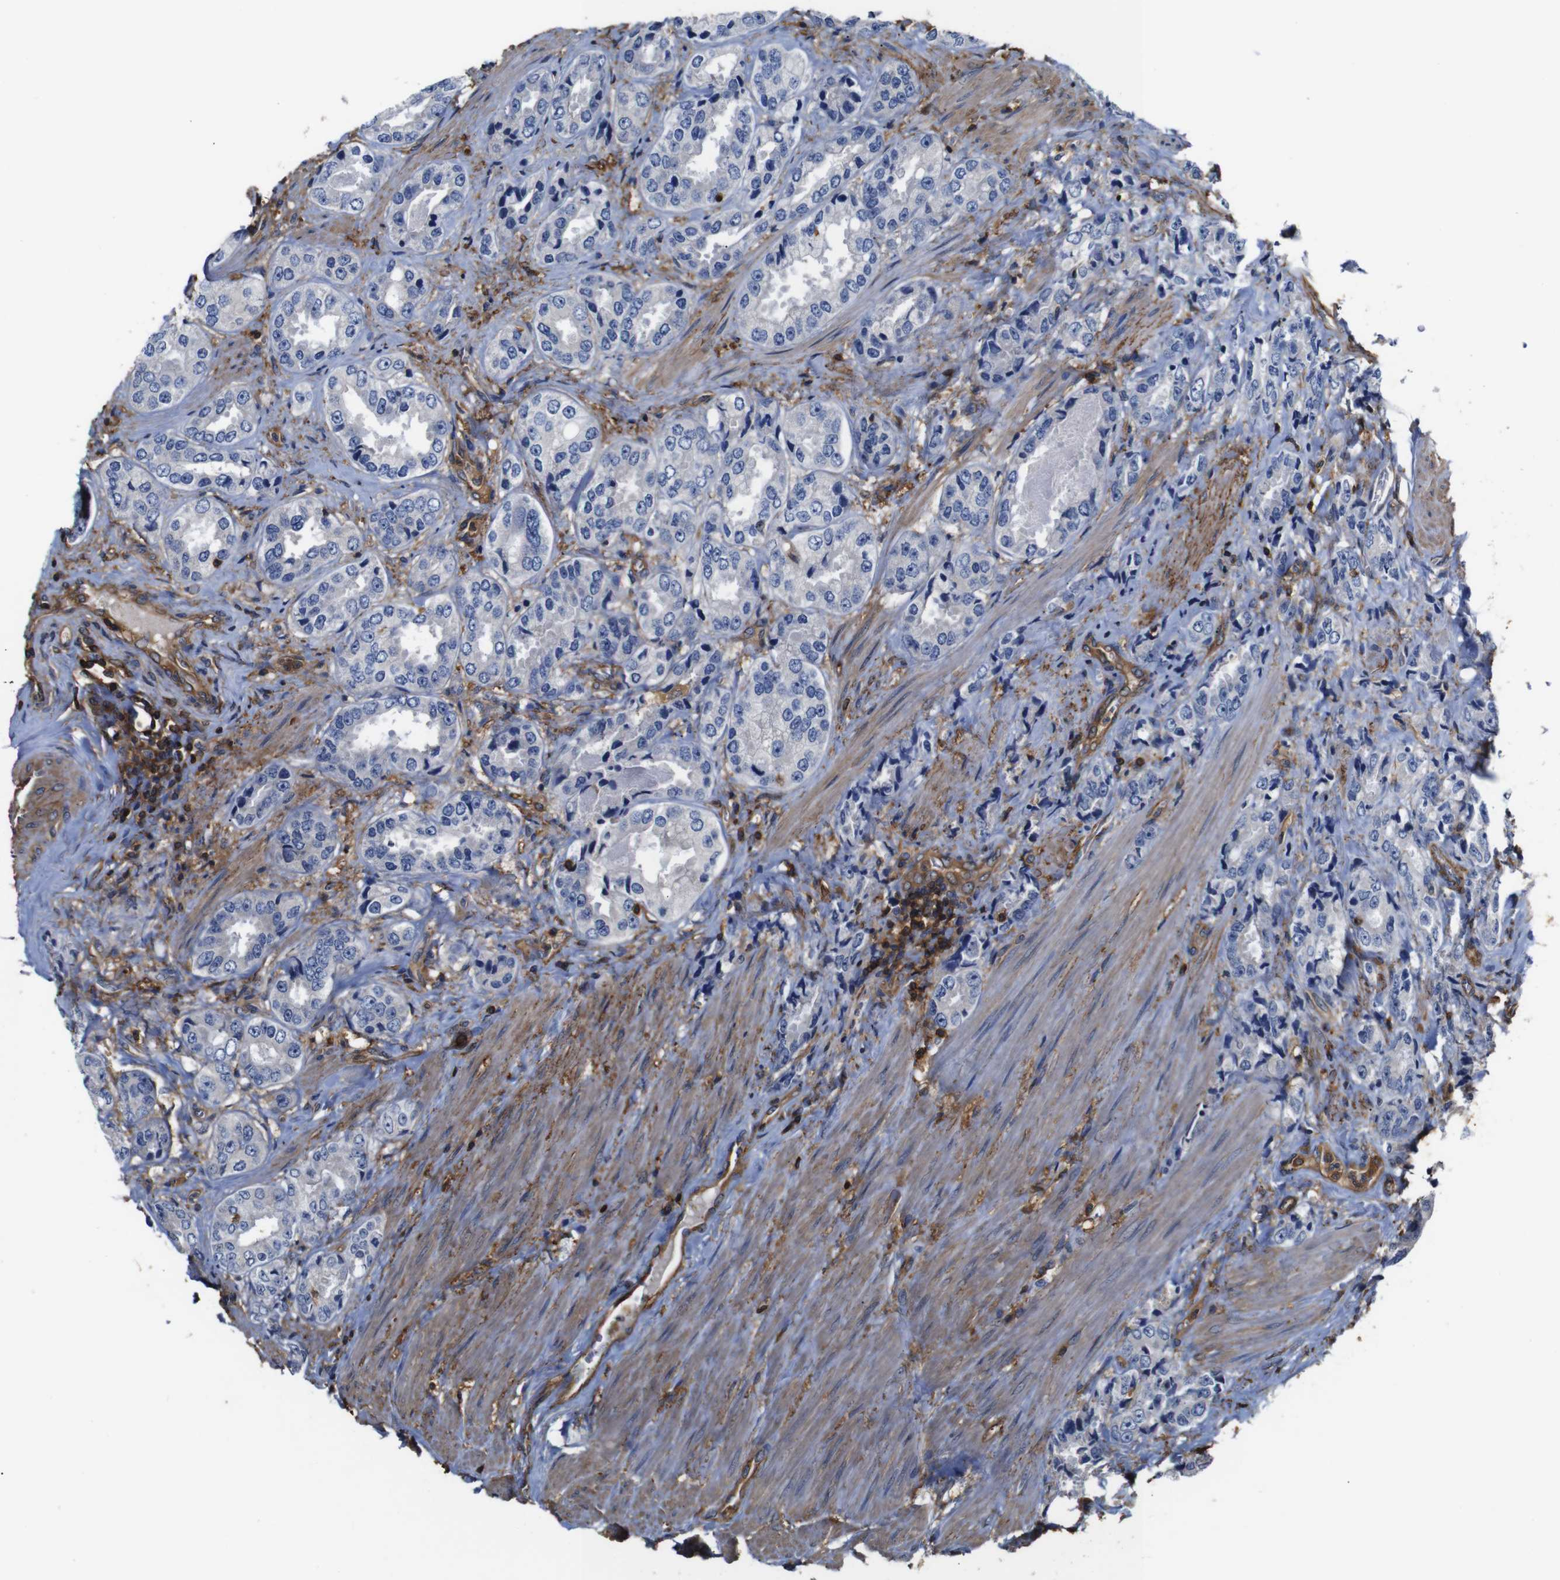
{"staining": {"intensity": "negative", "quantity": "none", "location": "none"}, "tissue": "prostate cancer", "cell_type": "Tumor cells", "image_type": "cancer", "snomed": [{"axis": "morphology", "description": "Adenocarcinoma, High grade"}, {"axis": "topography", "description": "Prostate"}], "caption": "Human prostate high-grade adenocarcinoma stained for a protein using immunohistochemistry (IHC) reveals no staining in tumor cells.", "gene": "PI4KA", "patient": {"sex": "male", "age": 61}}